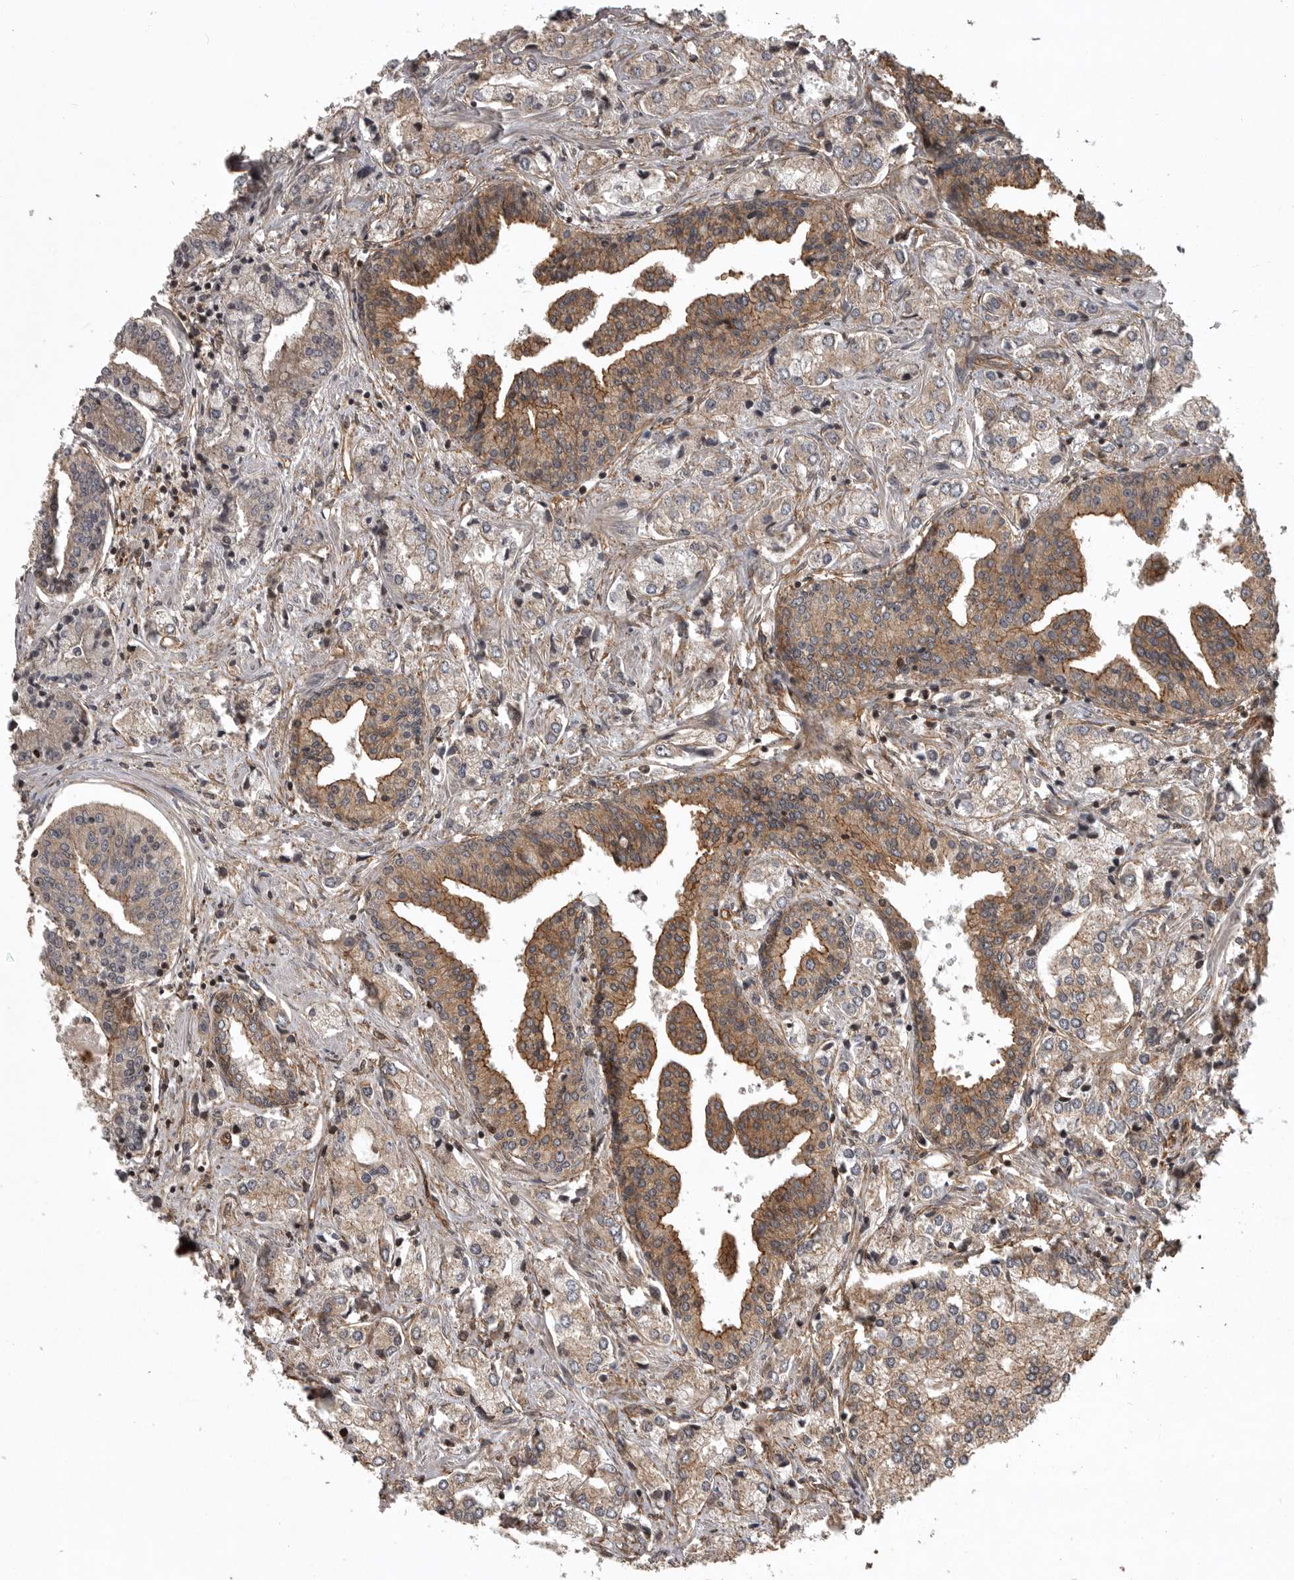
{"staining": {"intensity": "moderate", "quantity": "25%-75%", "location": "cytoplasmic/membranous"}, "tissue": "prostate cancer", "cell_type": "Tumor cells", "image_type": "cancer", "snomed": [{"axis": "morphology", "description": "Adenocarcinoma, High grade"}, {"axis": "topography", "description": "Prostate"}], "caption": "Tumor cells show medium levels of moderate cytoplasmic/membranous expression in approximately 25%-75% of cells in prostate high-grade adenocarcinoma. (DAB (3,3'-diaminobenzidine) IHC with brightfield microscopy, high magnification).", "gene": "DNAJC8", "patient": {"sex": "male", "age": 66}}